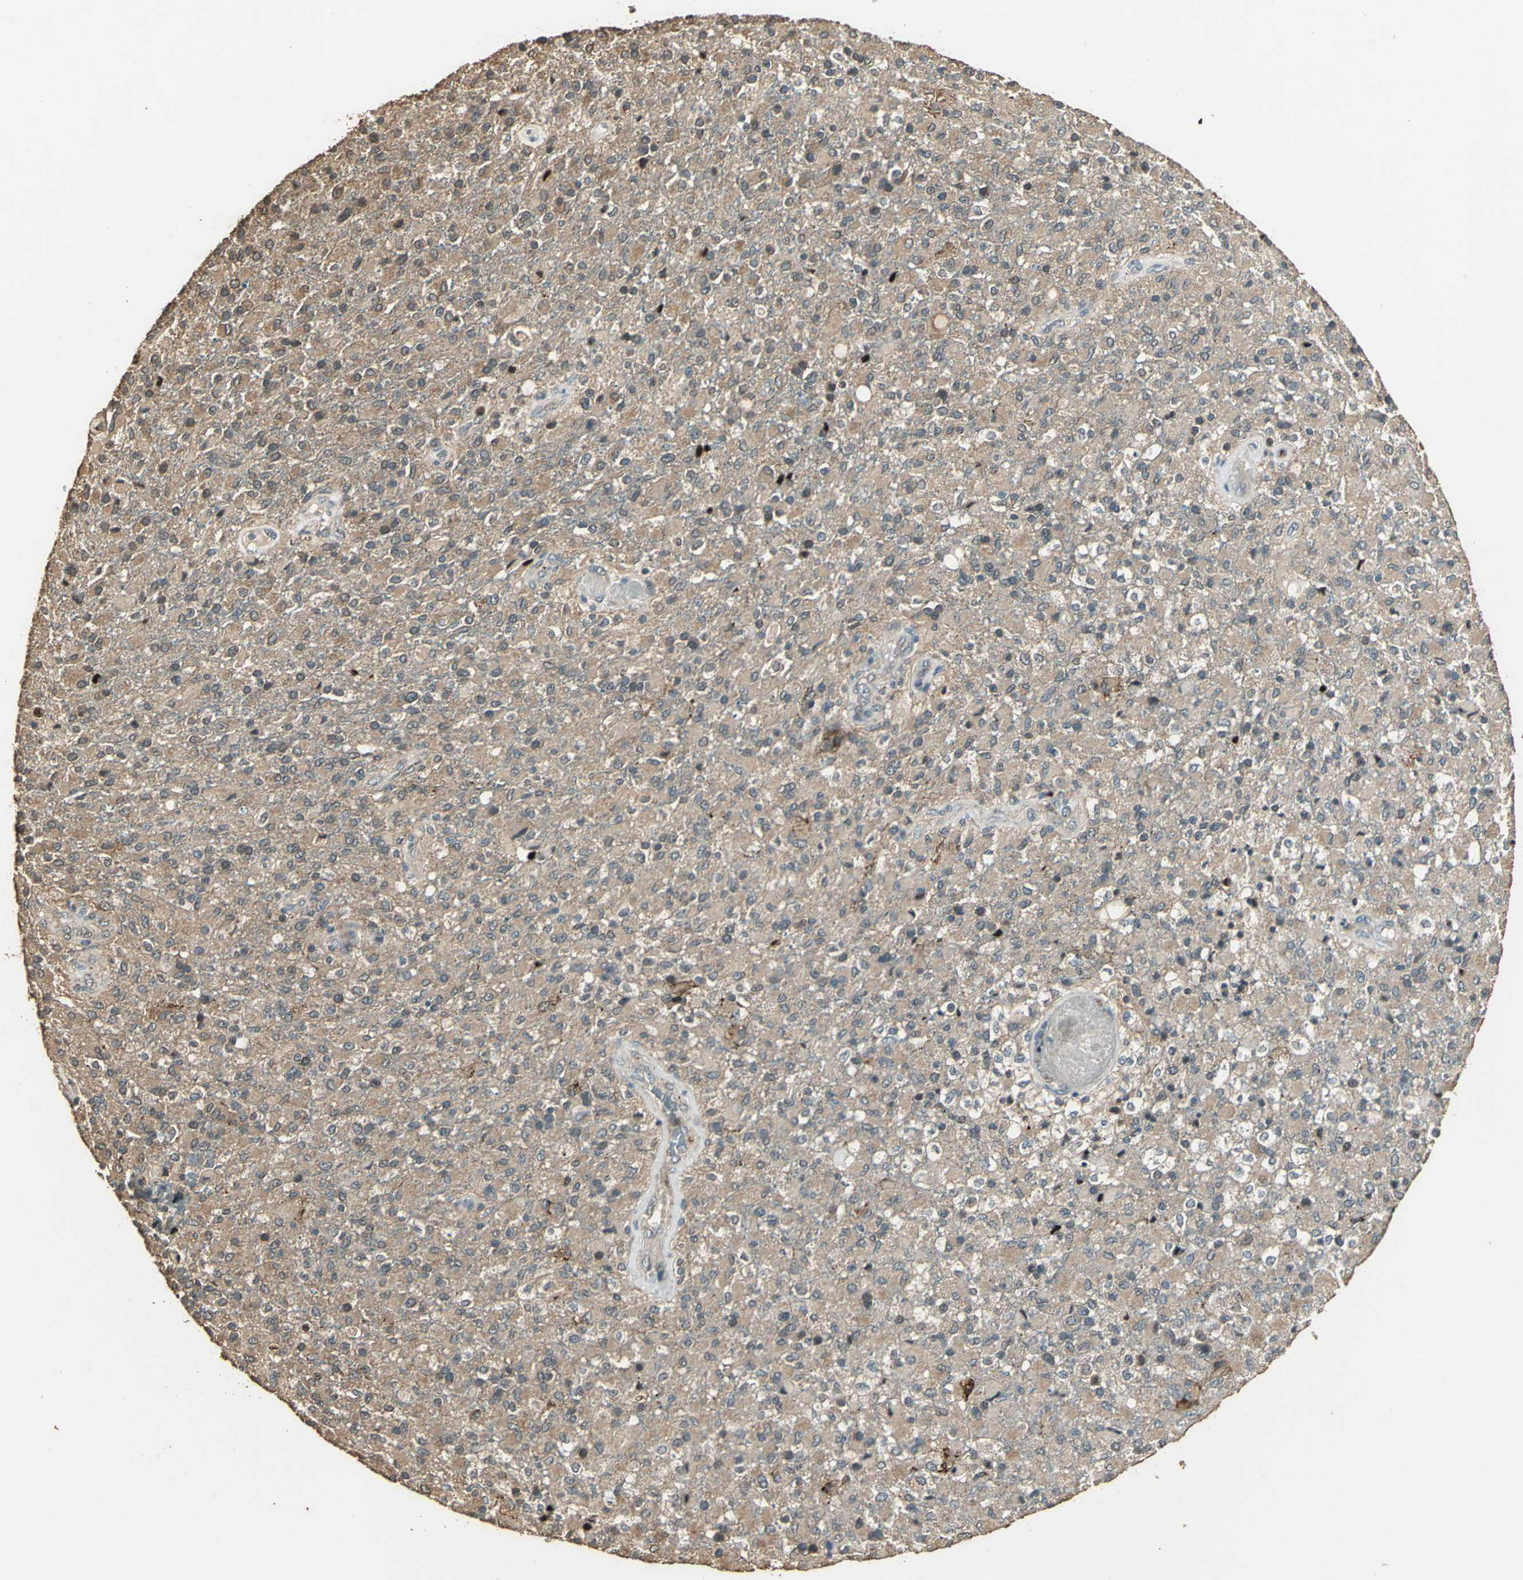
{"staining": {"intensity": "moderate", "quantity": ">75%", "location": "cytoplasmic/membranous"}, "tissue": "glioma", "cell_type": "Tumor cells", "image_type": "cancer", "snomed": [{"axis": "morphology", "description": "Glioma, malignant, High grade"}, {"axis": "topography", "description": "Brain"}], "caption": "The image shows staining of glioma, revealing moderate cytoplasmic/membranous protein positivity (brown color) within tumor cells.", "gene": "TMPRSS4", "patient": {"sex": "male", "age": 71}}